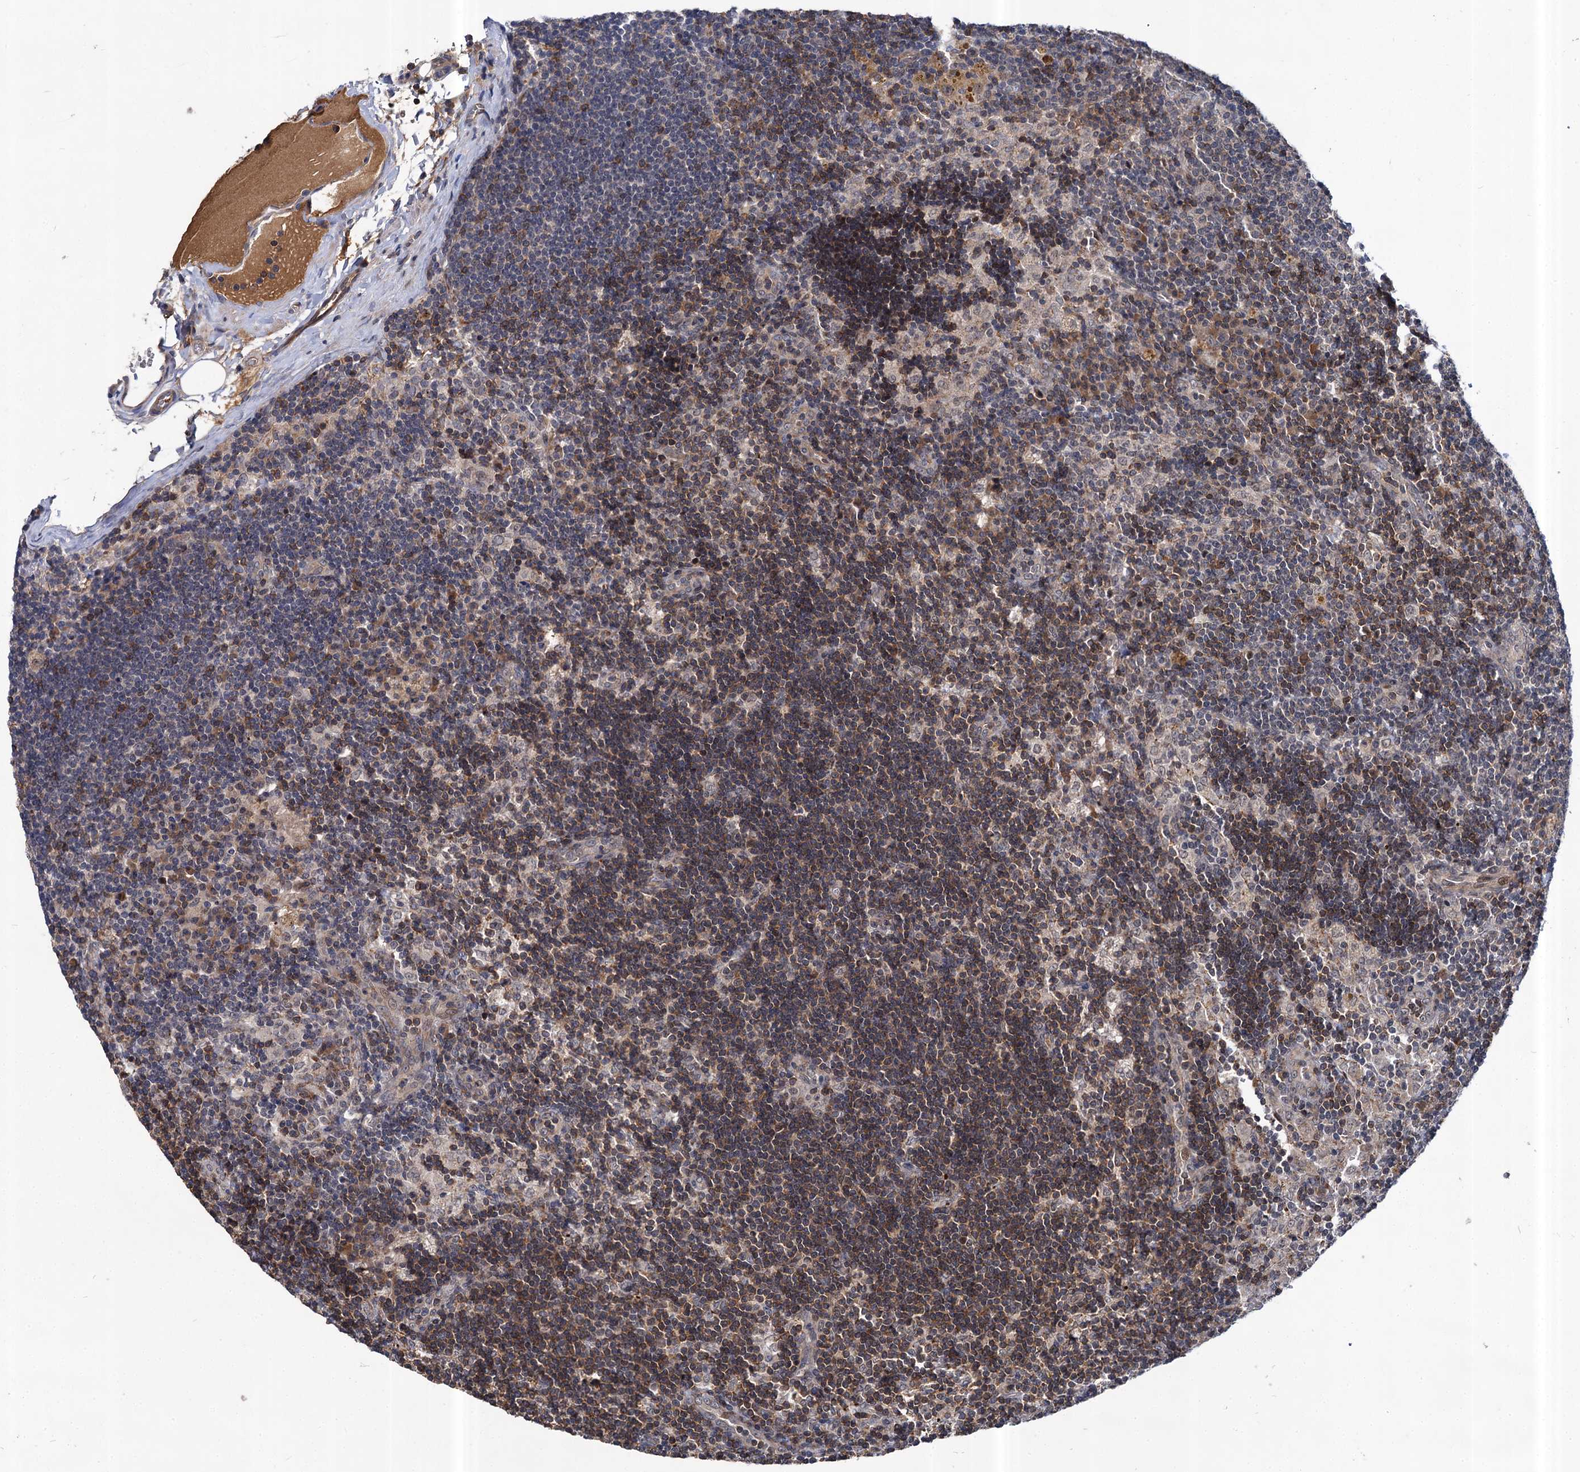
{"staining": {"intensity": "moderate", "quantity": "<25%", "location": "cytoplasmic/membranous"}, "tissue": "lymph node", "cell_type": "Germinal center cells", "image_type": "normal", "snomed": [{"axis": "morphology", "description": "Normal tissue, NOS"}, {"axis": "topography", "description": "Lymph node"}], "caption": "Germinal center cells show moderate cytoplasmic/membranous positivity in approximately <25% of cells in benign lymph node.", "gene": "ABLIM1", "patient": {"sex": "male", "age": 24}}